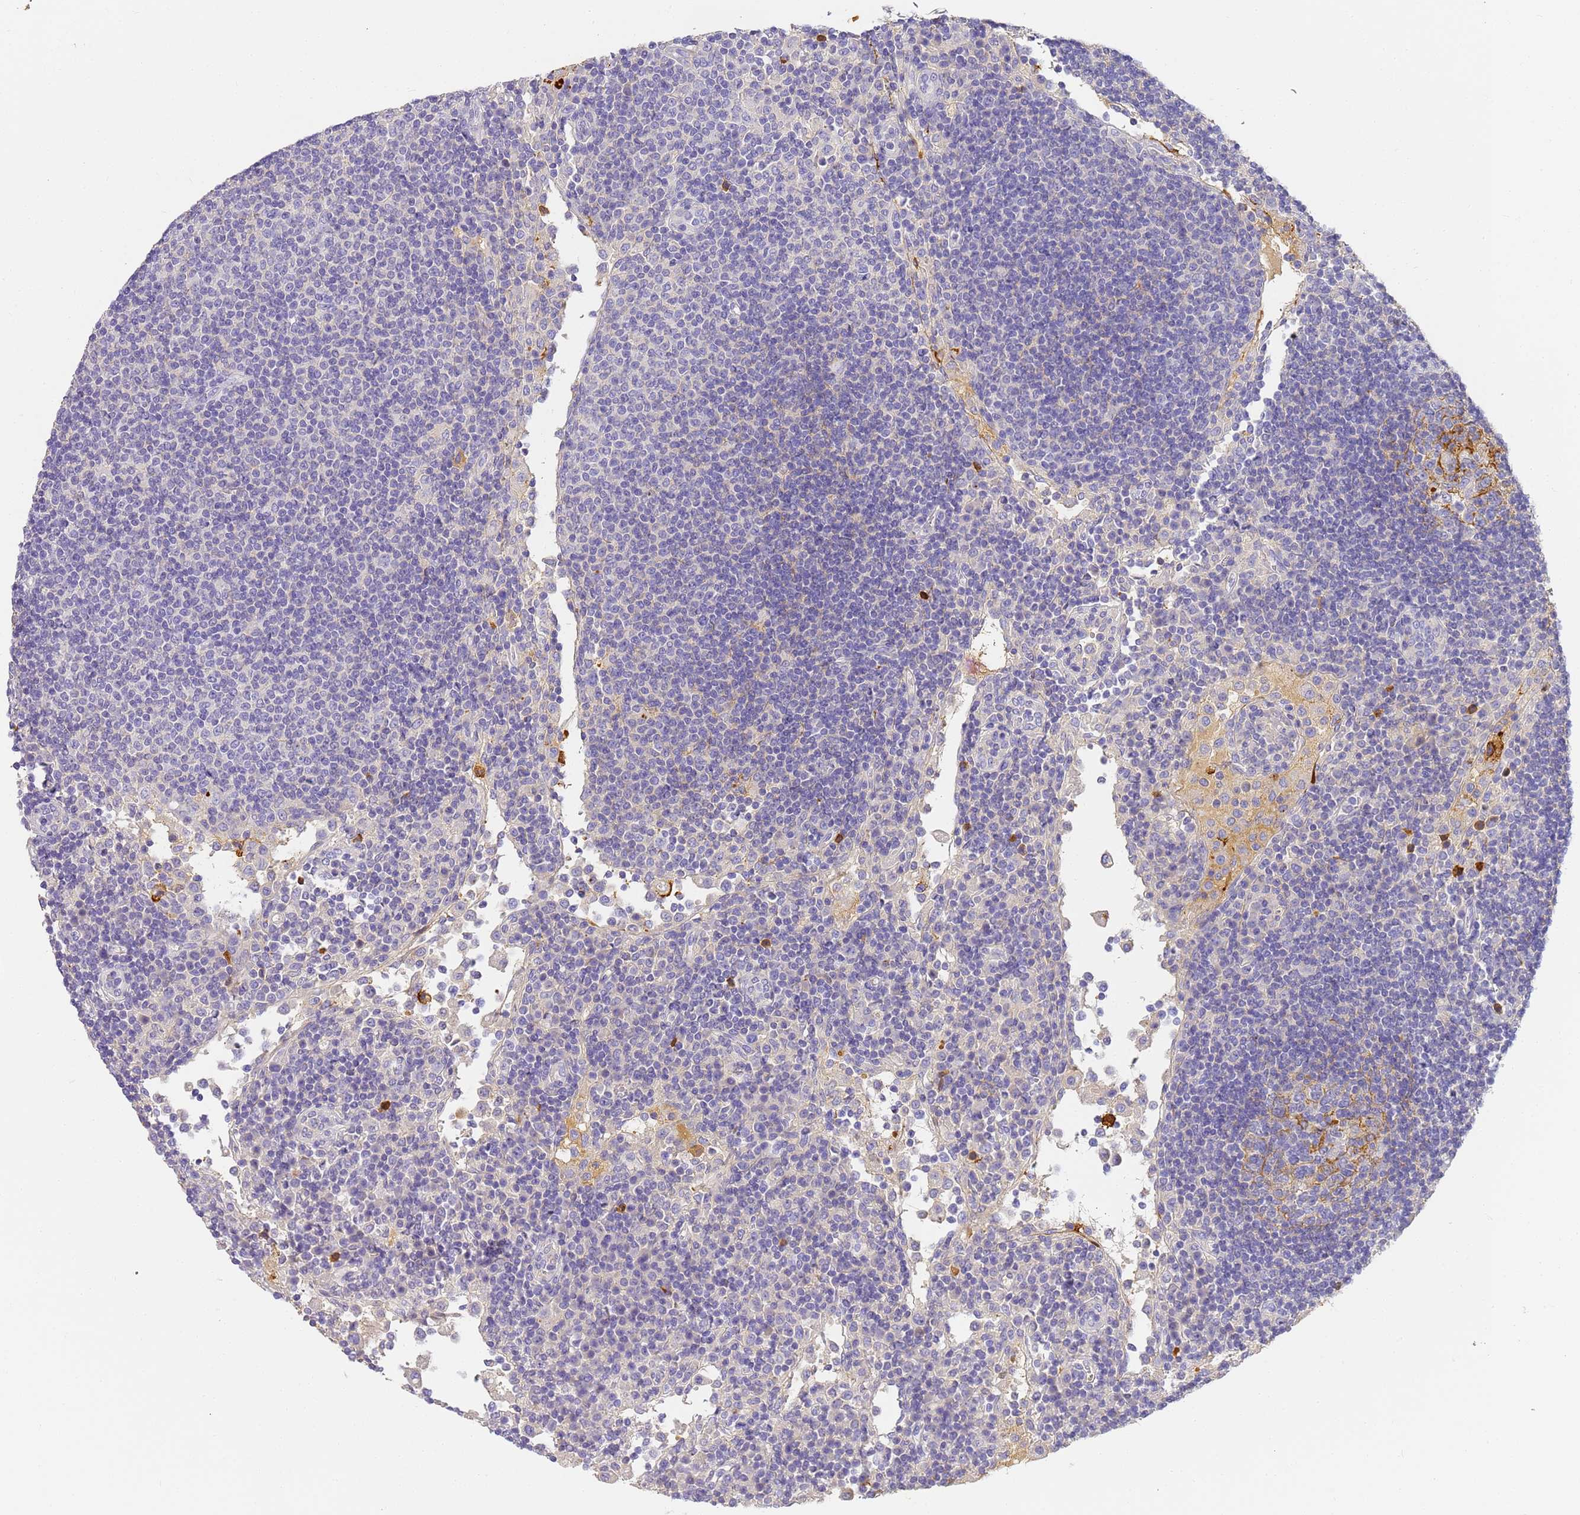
{"staining": {"intensity": "negative", "quantity": "none", "location": "none"}, "tissue": "lymph node", "cell_type": "Germinal center cells", "image_type": "normal", "snomed": [{"axis": "morphology", "description": "Normal tissue, NOS"}, {"axis": "topography", "description": "Lymph node"}], "caption": "The photomicrograph reveals no significant expression in germinal center cells of lymph node. (DAB (3,3'-diaminobenzidine) IHC with hematoxylin counter stain).", "gene": "CFHR1", "patient": {"sex": "female", "age": 53}}